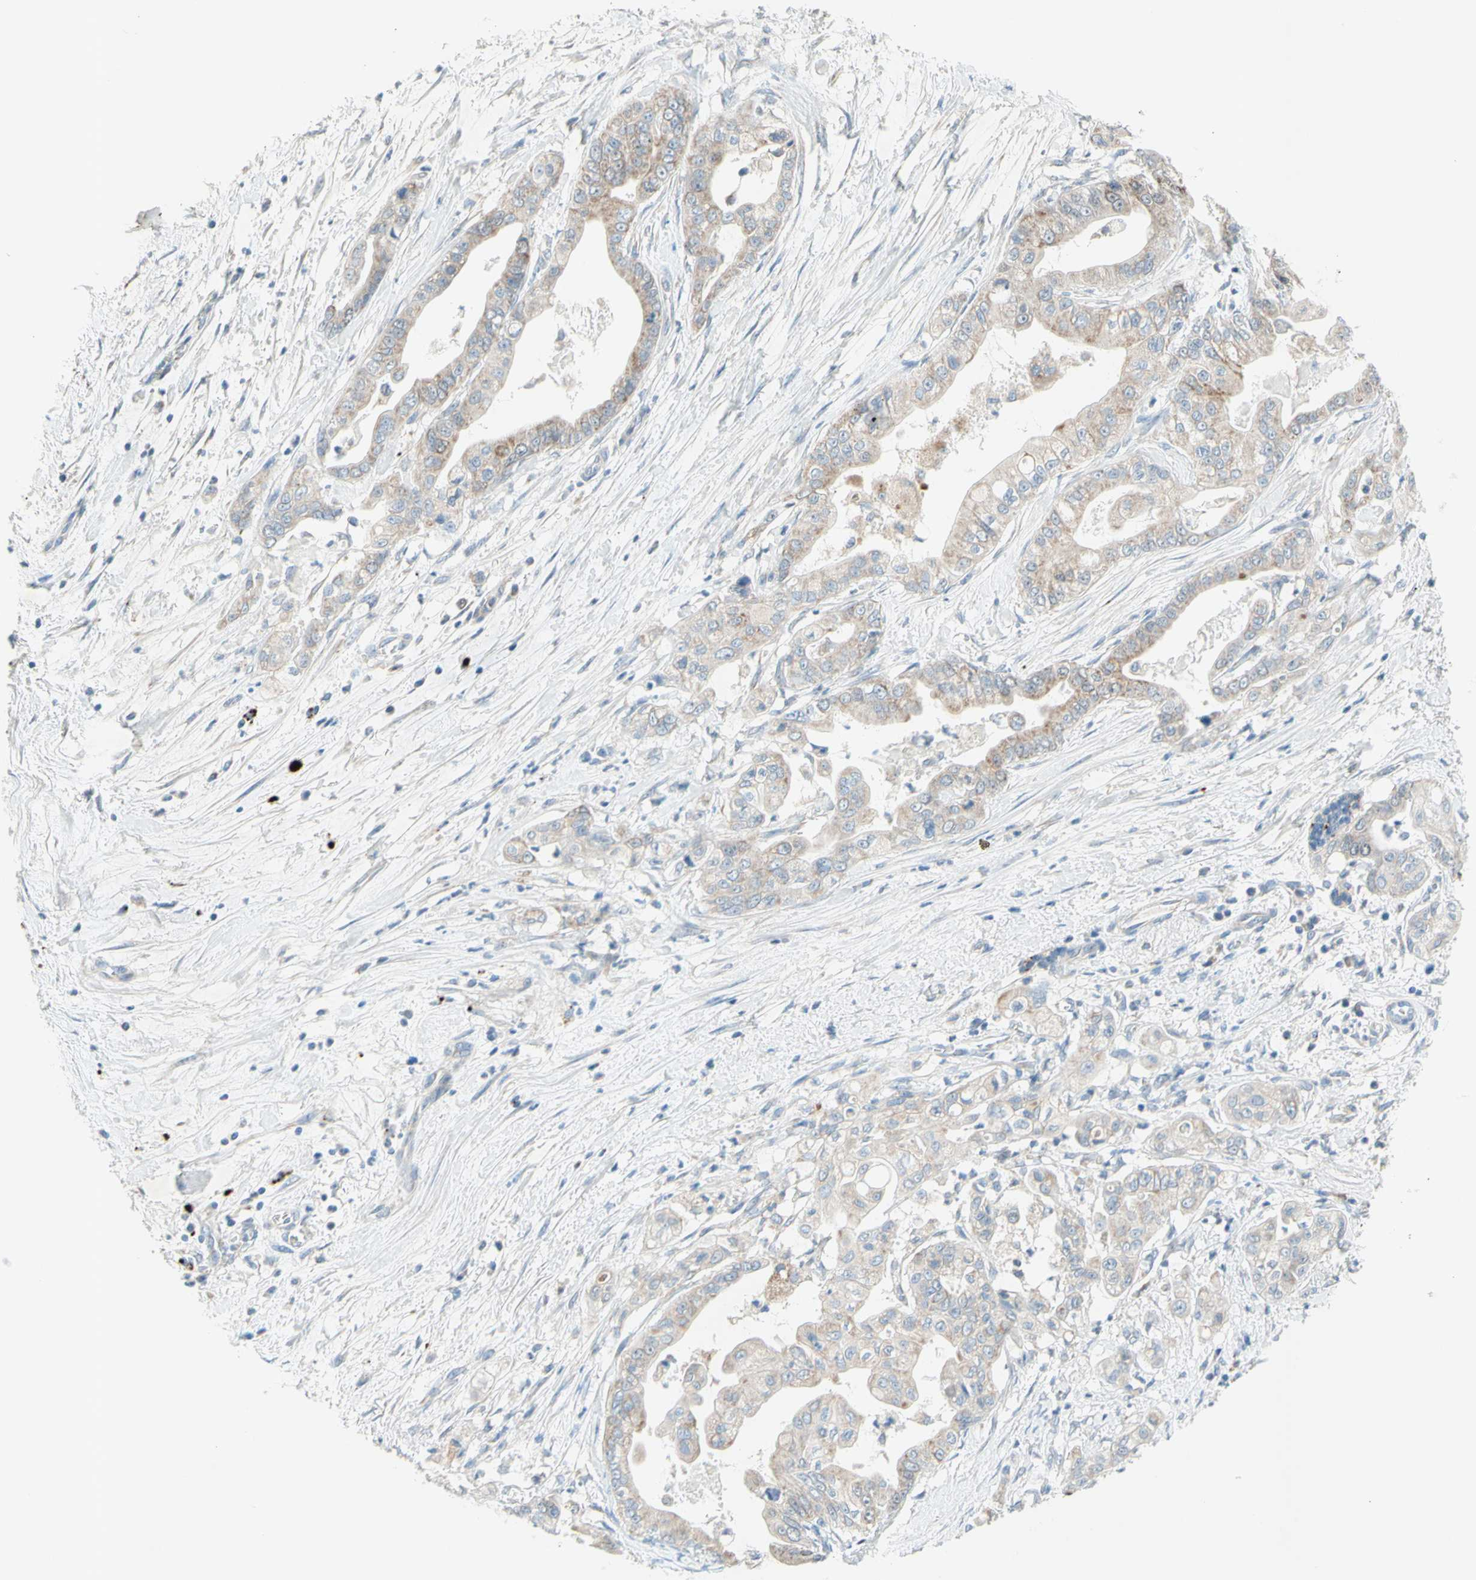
{"staining": {"intensity": "weak", "quantity": ">75%", "location": "cytoplasmic/membranous"}, "tissue": "pancreatic cancer", "cell_type": "Tumor cells", "image_type": "cancer", "snomed": [{"axis": "morphology", "description": "Adenocarcinoma, NOS"}, {"axis": "topography", "description": "Pancreas"}], "caption": "The immunohistochemical stain labels weak cytoplasmic/membranous positivity in tumor cells of pancreatic cancer tissue. The staining was performed using DAB to visualize the protein expression in brown, while the nuclei were stained in blue with hematoxylin (Magnification: 20x).", "gene": "MFF", "patient": {"sex": "female", "age": 75}}